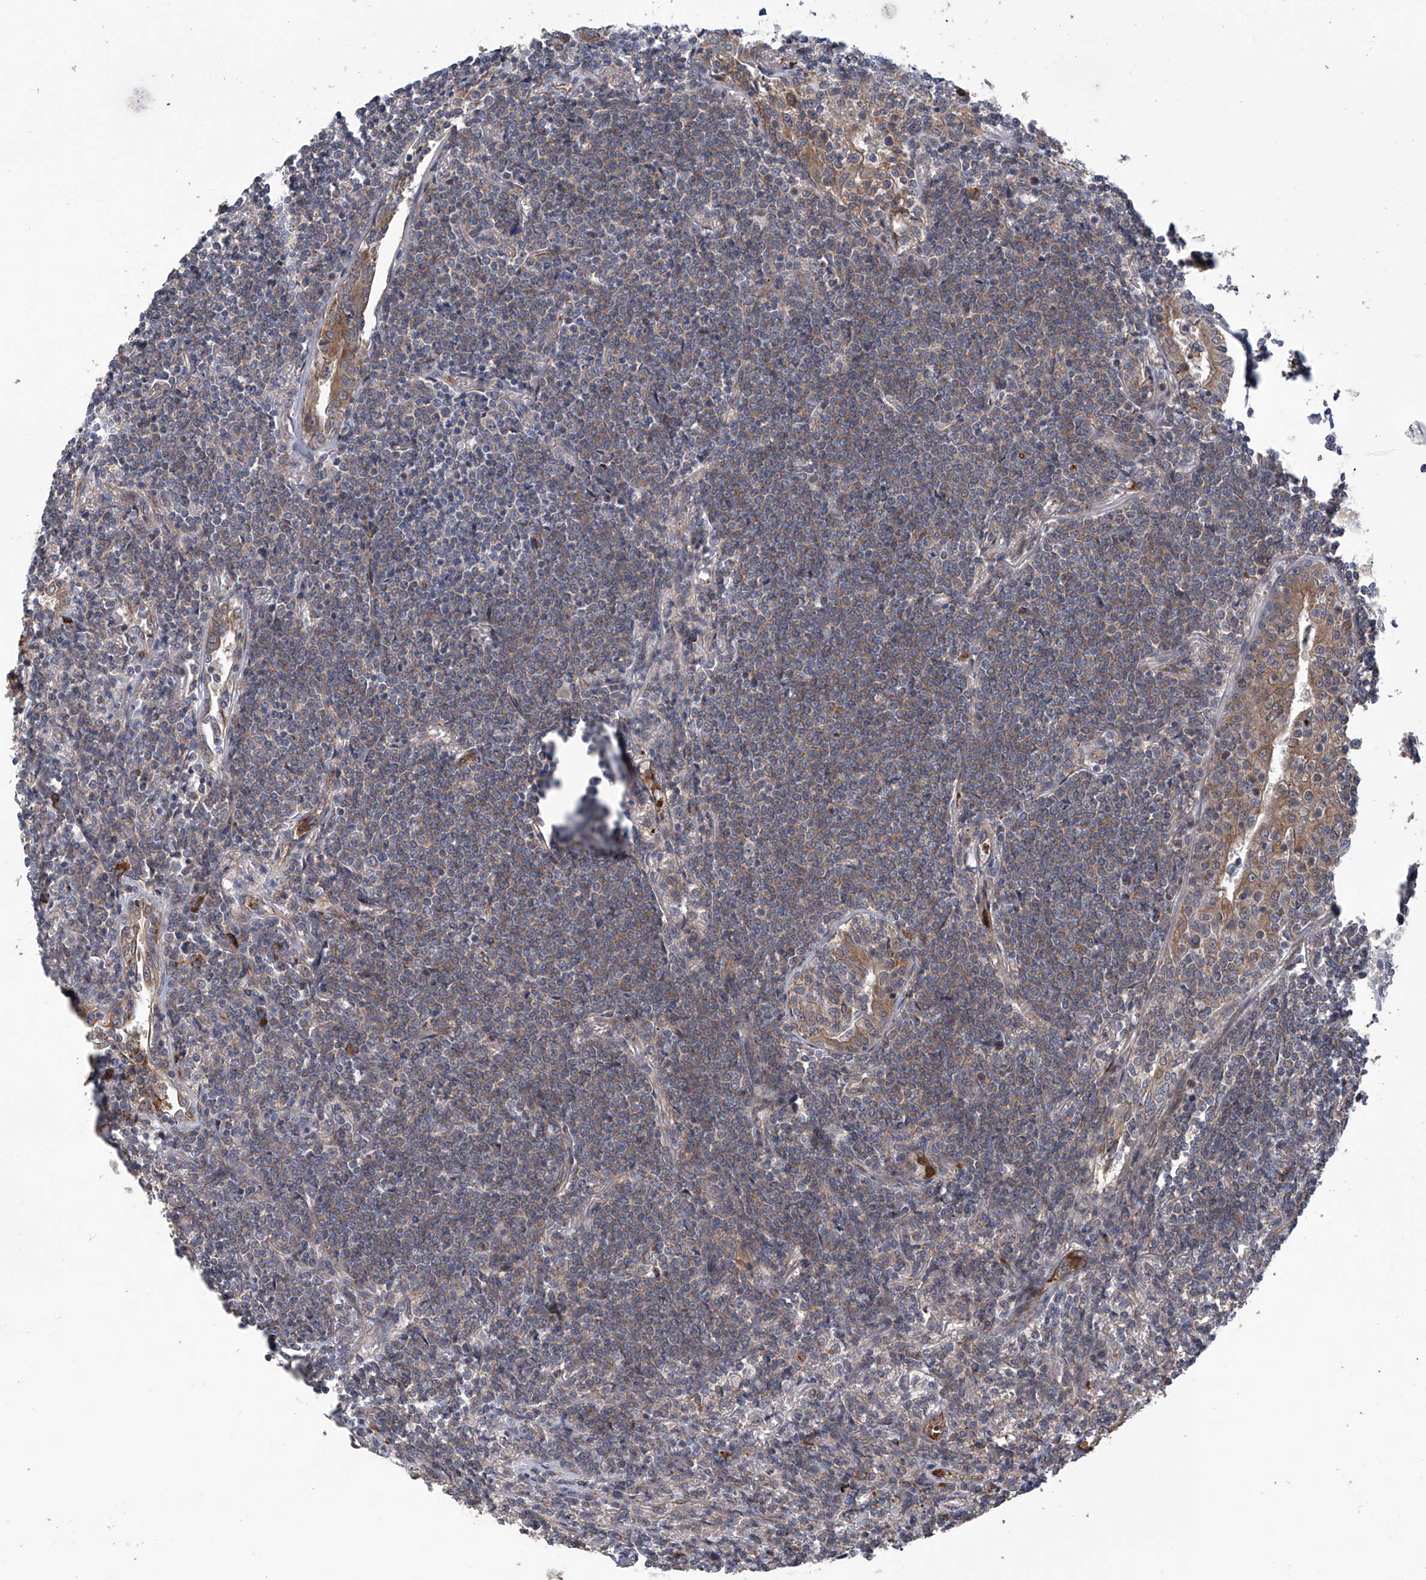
{"staining": {"intensity": "weak", "quantity": ">75%", "location": "cytoplasmic/membranous"}, "tissue": "lymphoma", "cell_type": "Tumor cells", "image_type": "cancer", "snomed": [{"axis": "morphology", "description": "Malignant lymphoma, non-Hodgkin's type, Low grade"}, {"axis": "topography", "description": "Lung"}], "caption": "Immunohistochemistry (IHC) staining of lymphoma, which reveals low levels of weak cytoplasmic/membranous staining in approximately >75% of tumor cells indicating weak cytoplasmic/membranous protein staining. The staining was performed using DAB (3,3'-diaminobenzidine) (brown) for protein detection and nuclei were counterstained in hematoxylin (blue).", "gene": "EIF2D", "patient": {"sex": "female", "age": 71}}